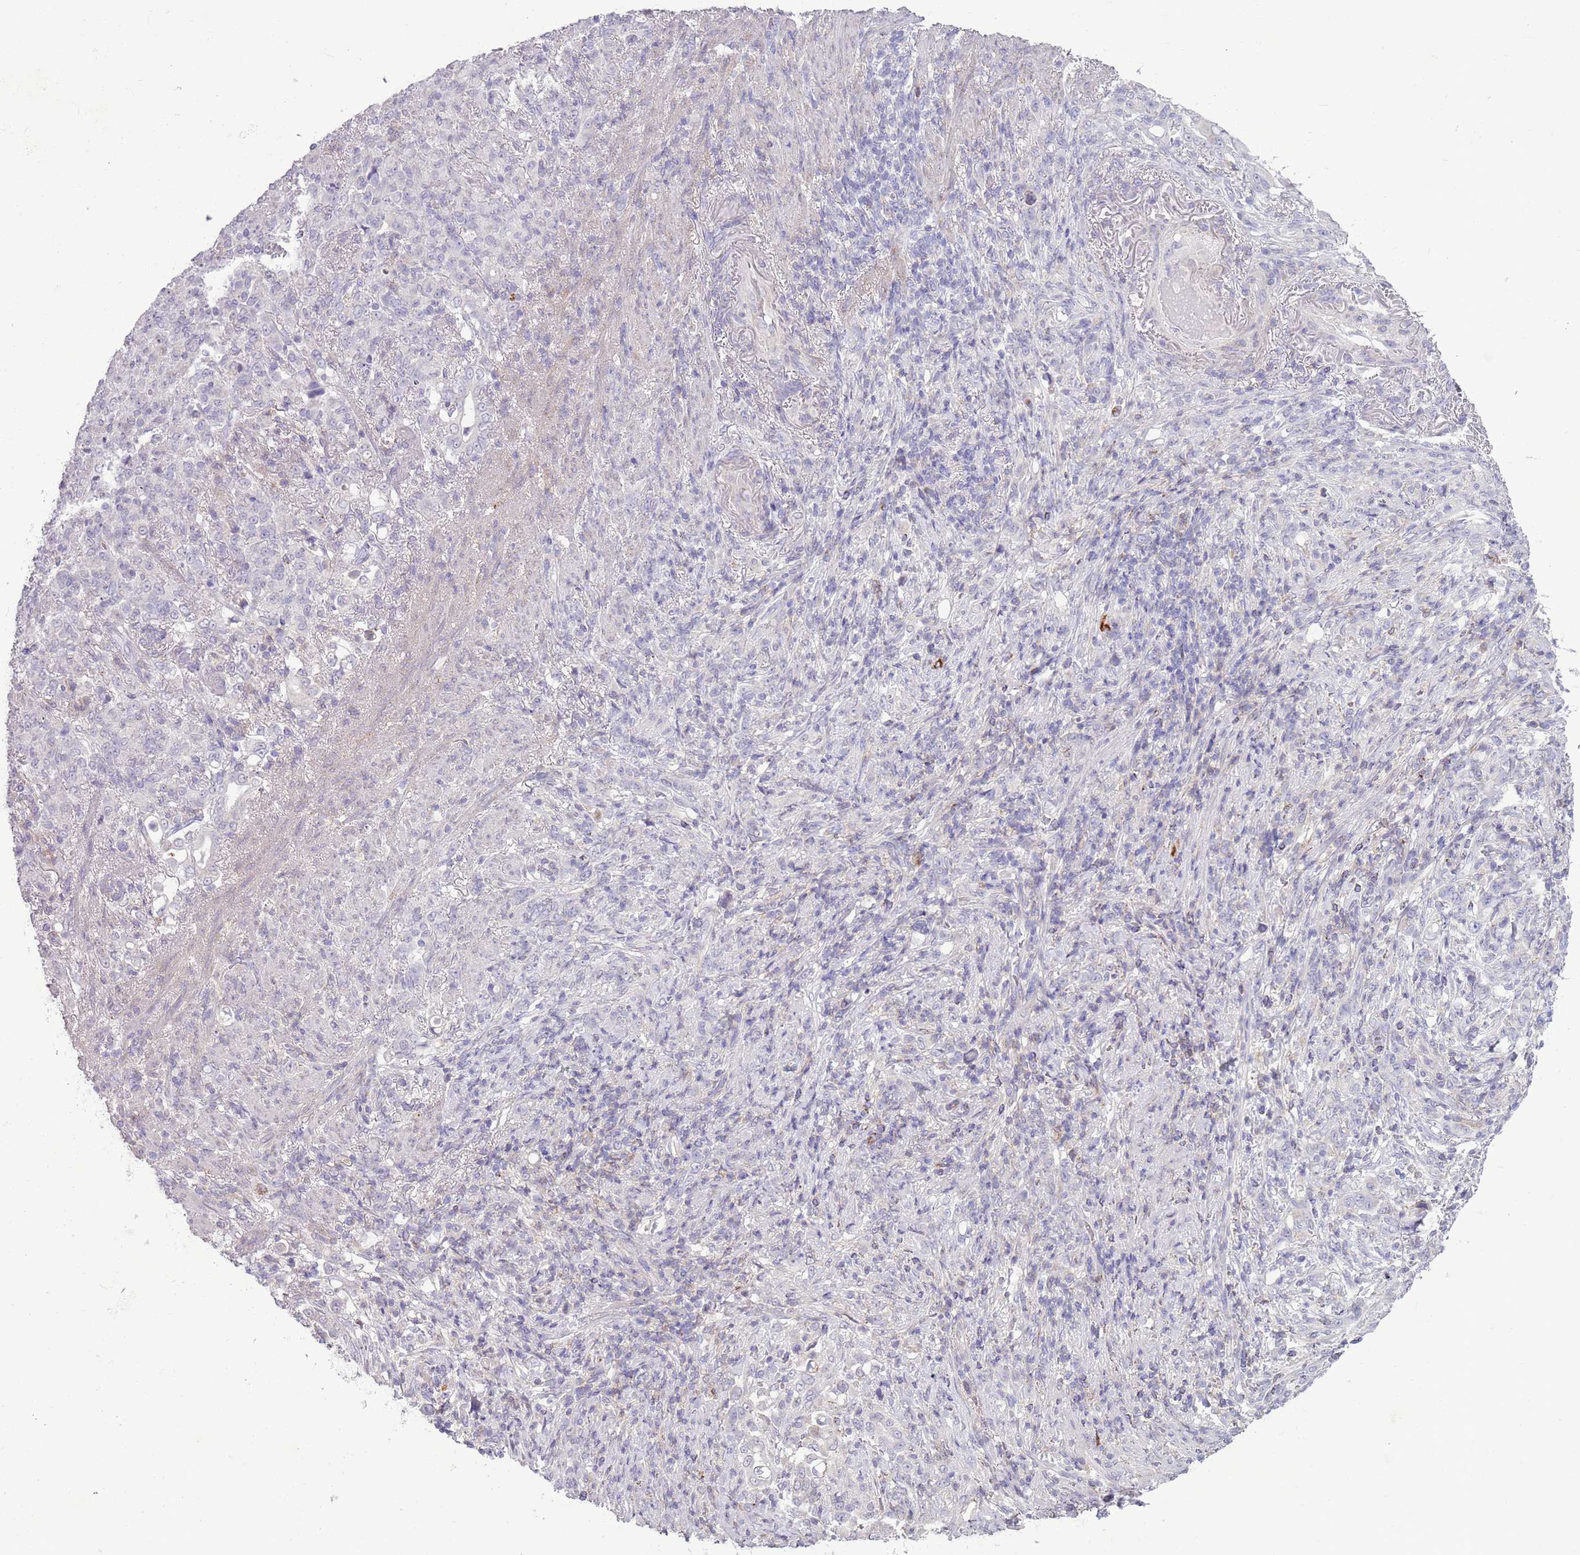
{"staining": {"intensity": "negative", "quantity": "none", "location": "none"}, "tissue": "stomach cancer", "cell_type": "Tumor cells", "image_type": "cancer", "snomed": [{"axis": "morphology", "description": "Normal tissue, NOS"}, {"axis": "morphology", "description": "Adenocarcinoma, NOS"}, {"axis": "topography", "description": "Stomach"}], "caption": "Adenocarcinoma (stomach) was stained to show a protein in brown. There is no significant positivity in tumor cells.", "gene": "ACSBG1", "patient": {"sex": "female", "age": 79}}